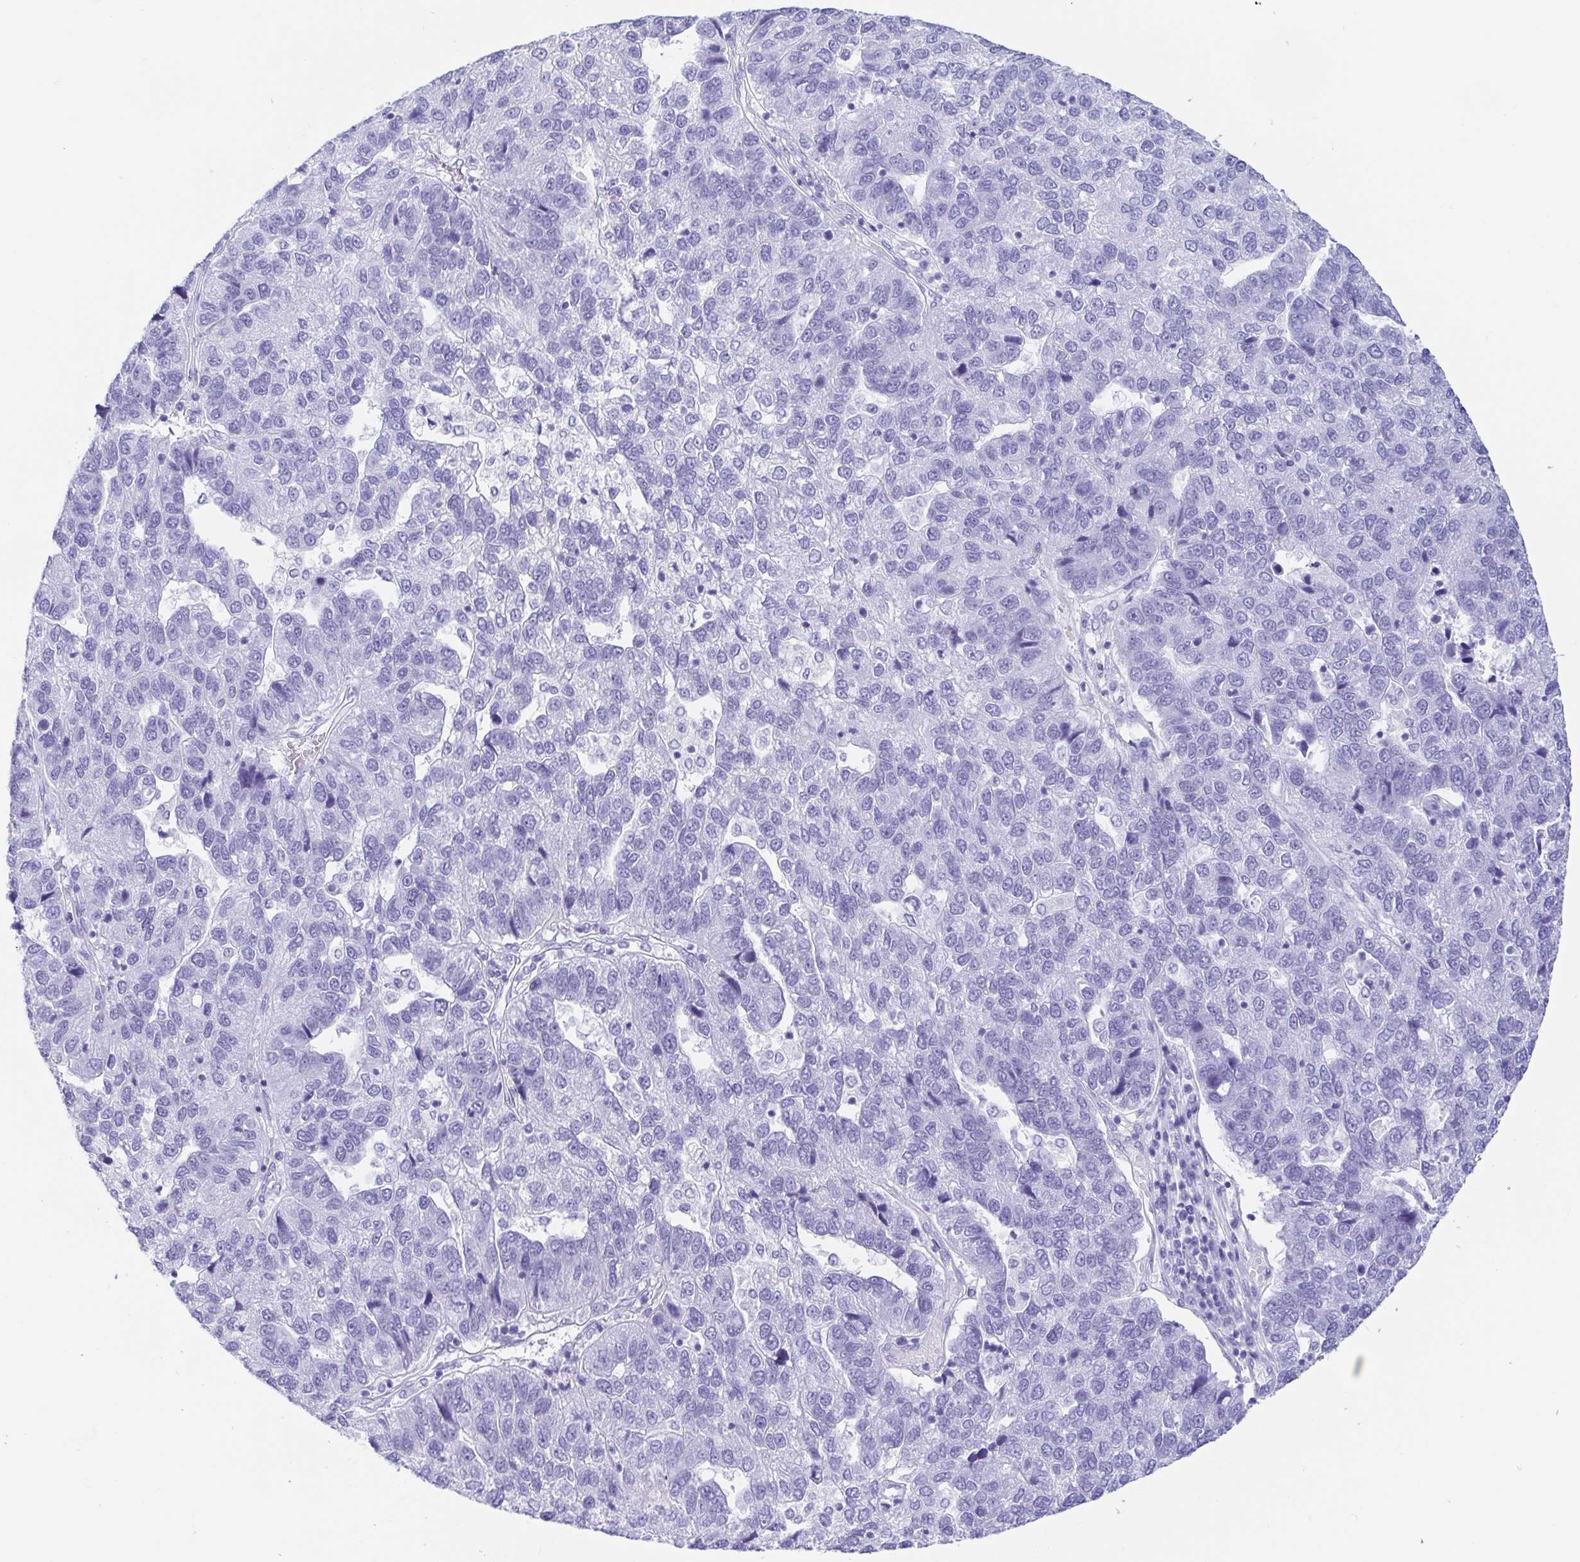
{"staining": {"intensity": "negative", "quantity": "none", "location": "none"}, "tissue": "pancreatic cancer", "cell_type": "Tumor cells", "image_type": "cancer", "snomed": [{"axis": "morphology", "description": "Adenocarcinoma, NOS"}, {"axis": "topography", "description": "Pancreas"}], "caption": "Immunohistochemical staining of human pancreatic cancer (adenocarcinoma) displays no significant expression in tumor cells.", "gene": "GKN1", "patient": {"sex": "female", "age": 61}}